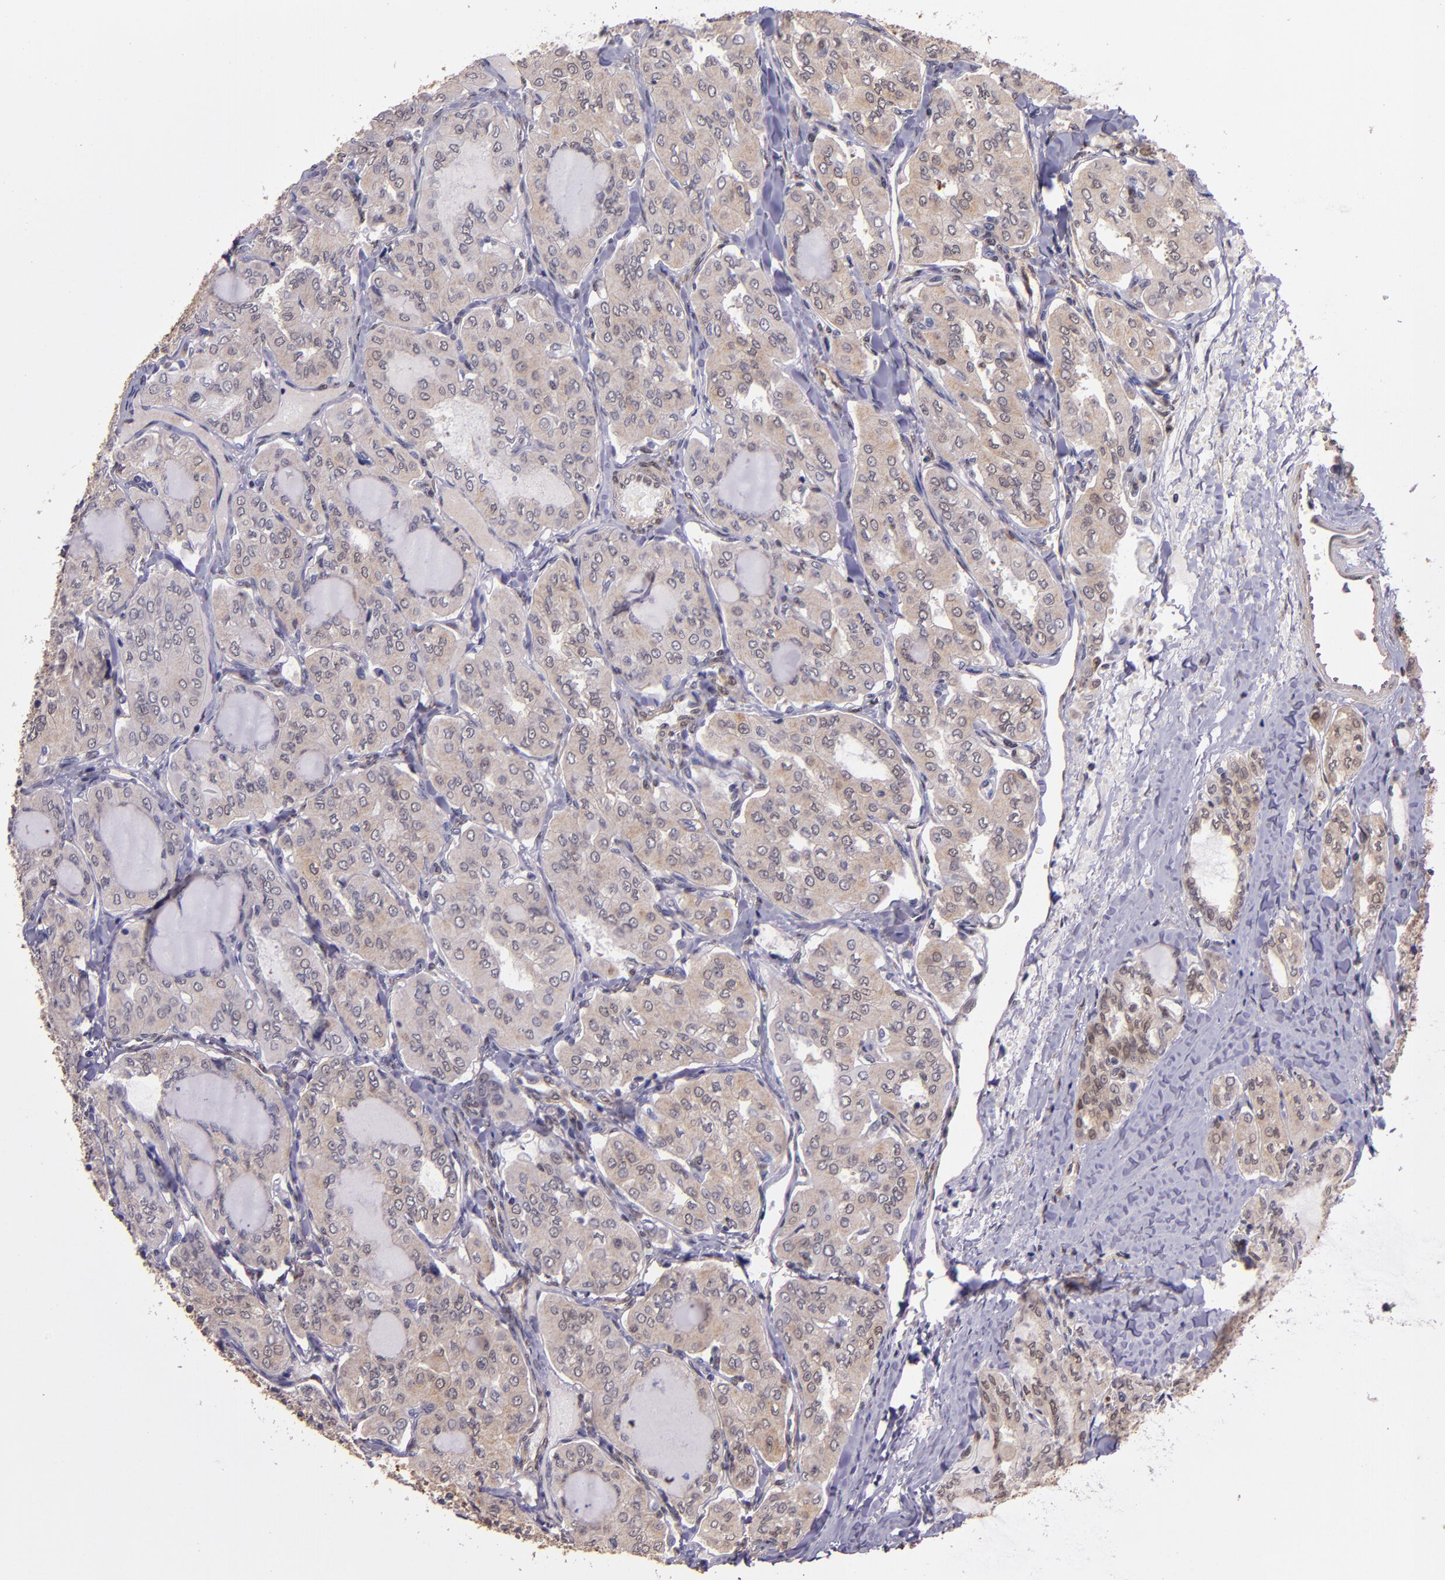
{"staining": {"intensity": "weak", "quantity": ">75%", "location": "cytoplasmic/membranous"}, "tissue": "thyroid cancer", "cell_type": "Tumor cells", "image_type": "cancer", "snomed": [{"axis": "morphology", "description": "Papillary adenocarcinoma, NOS"}, {"axis": "topography", "description": "Thyroid gland"}], "caption": "Weak cytoplasmic/membranous protein positivity is seen in approximately >75% of tumor cells in thyroid cancer.", "gene": "STAT6", "patient": {"sex": "male", "age": 20}}